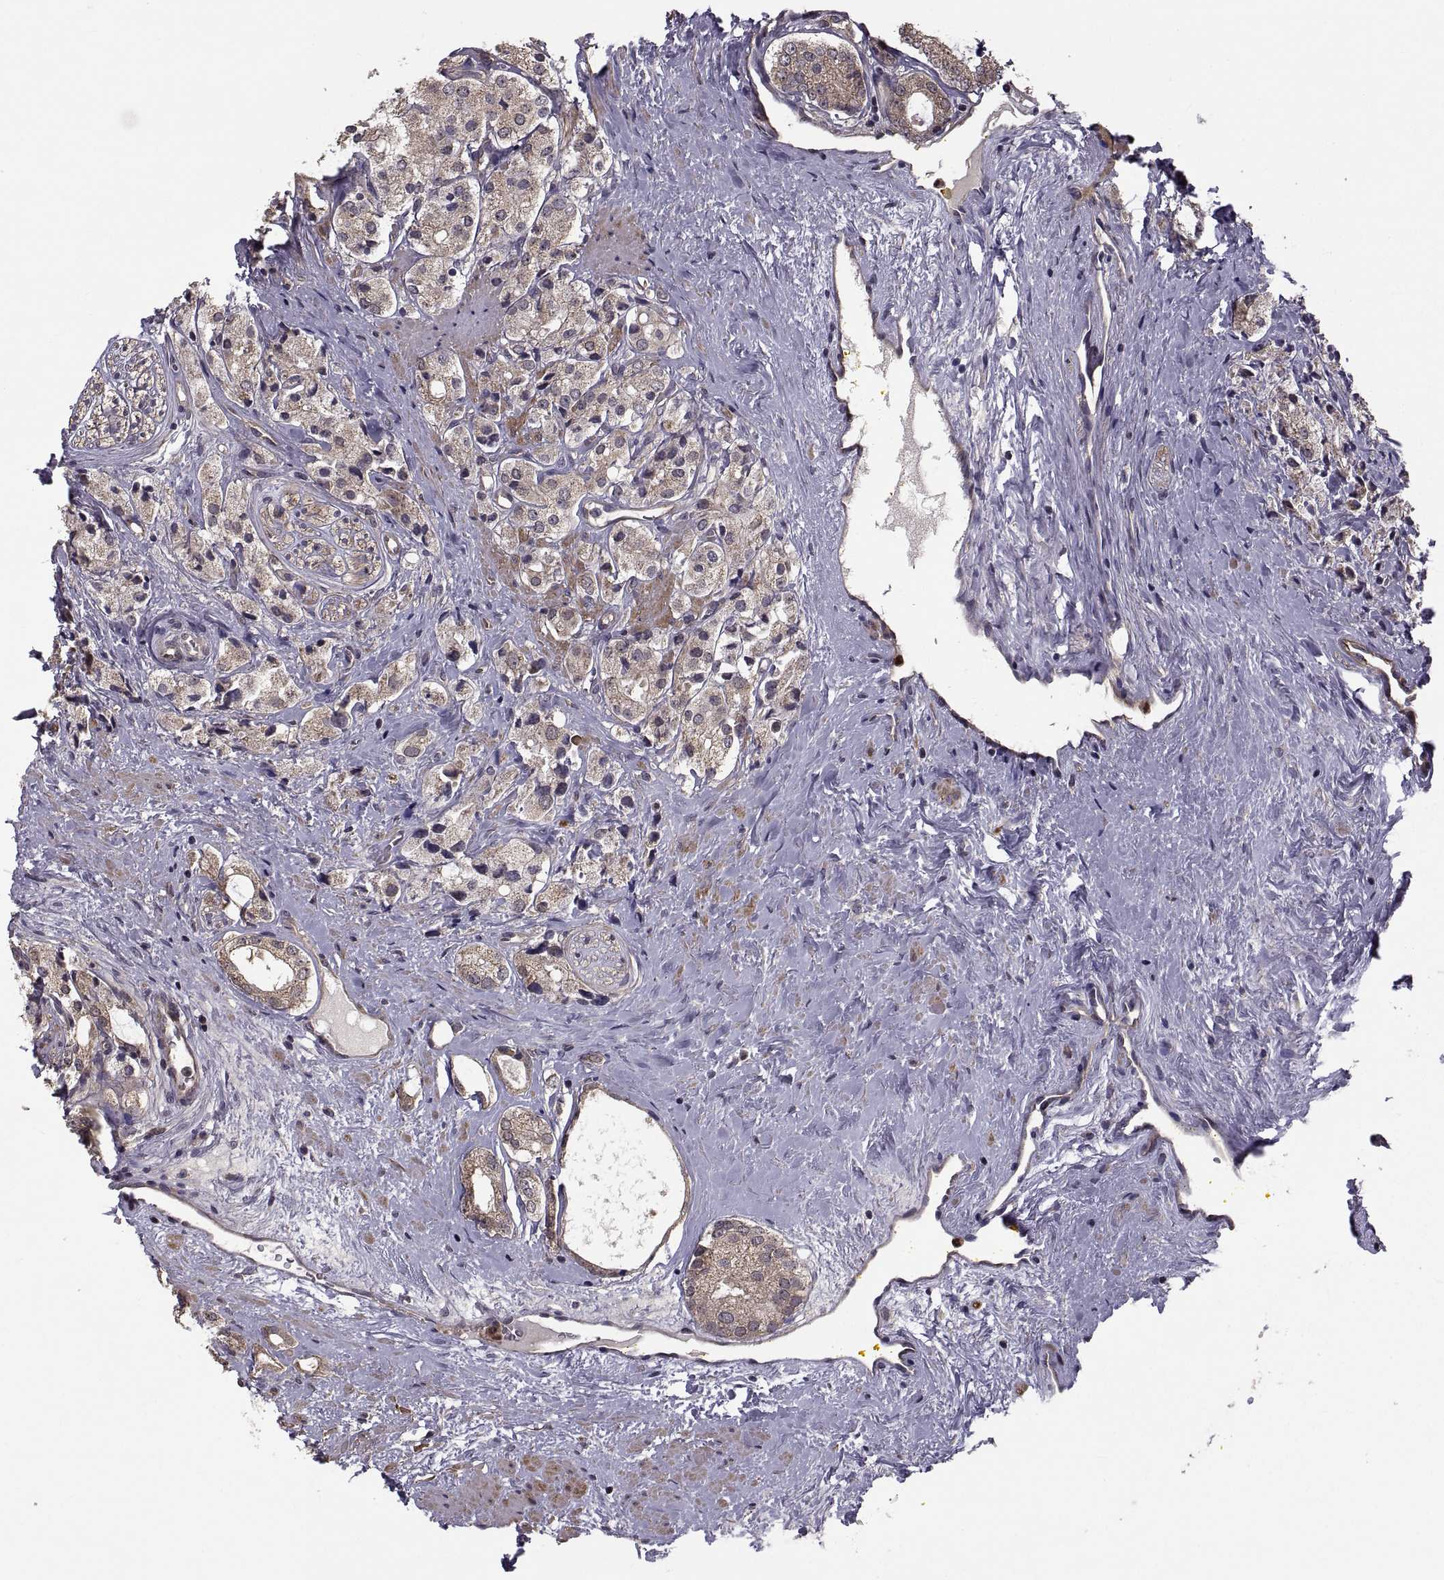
{"staining": {"intensity": "moderate", "quantity": "25%-75%", "location": "cytoplasmic/membranous"}, "tissue": "prostate cancer", "cell_type": "Tumor cells", "image_type": "cancer", "snomed": [{"axis": "morphology", "description": "Adenocarcinoma, NOS"}, {"axis": "topography", "description": "Prostate"}], "caption": "A brown stain shows moderate cytoplasmic/membranous positivity of a protein in human prostate cancer (adenocarcinoma) tumor cells.", "gene": "PMM2", "patient": {"sex": "male", "age": 66}}